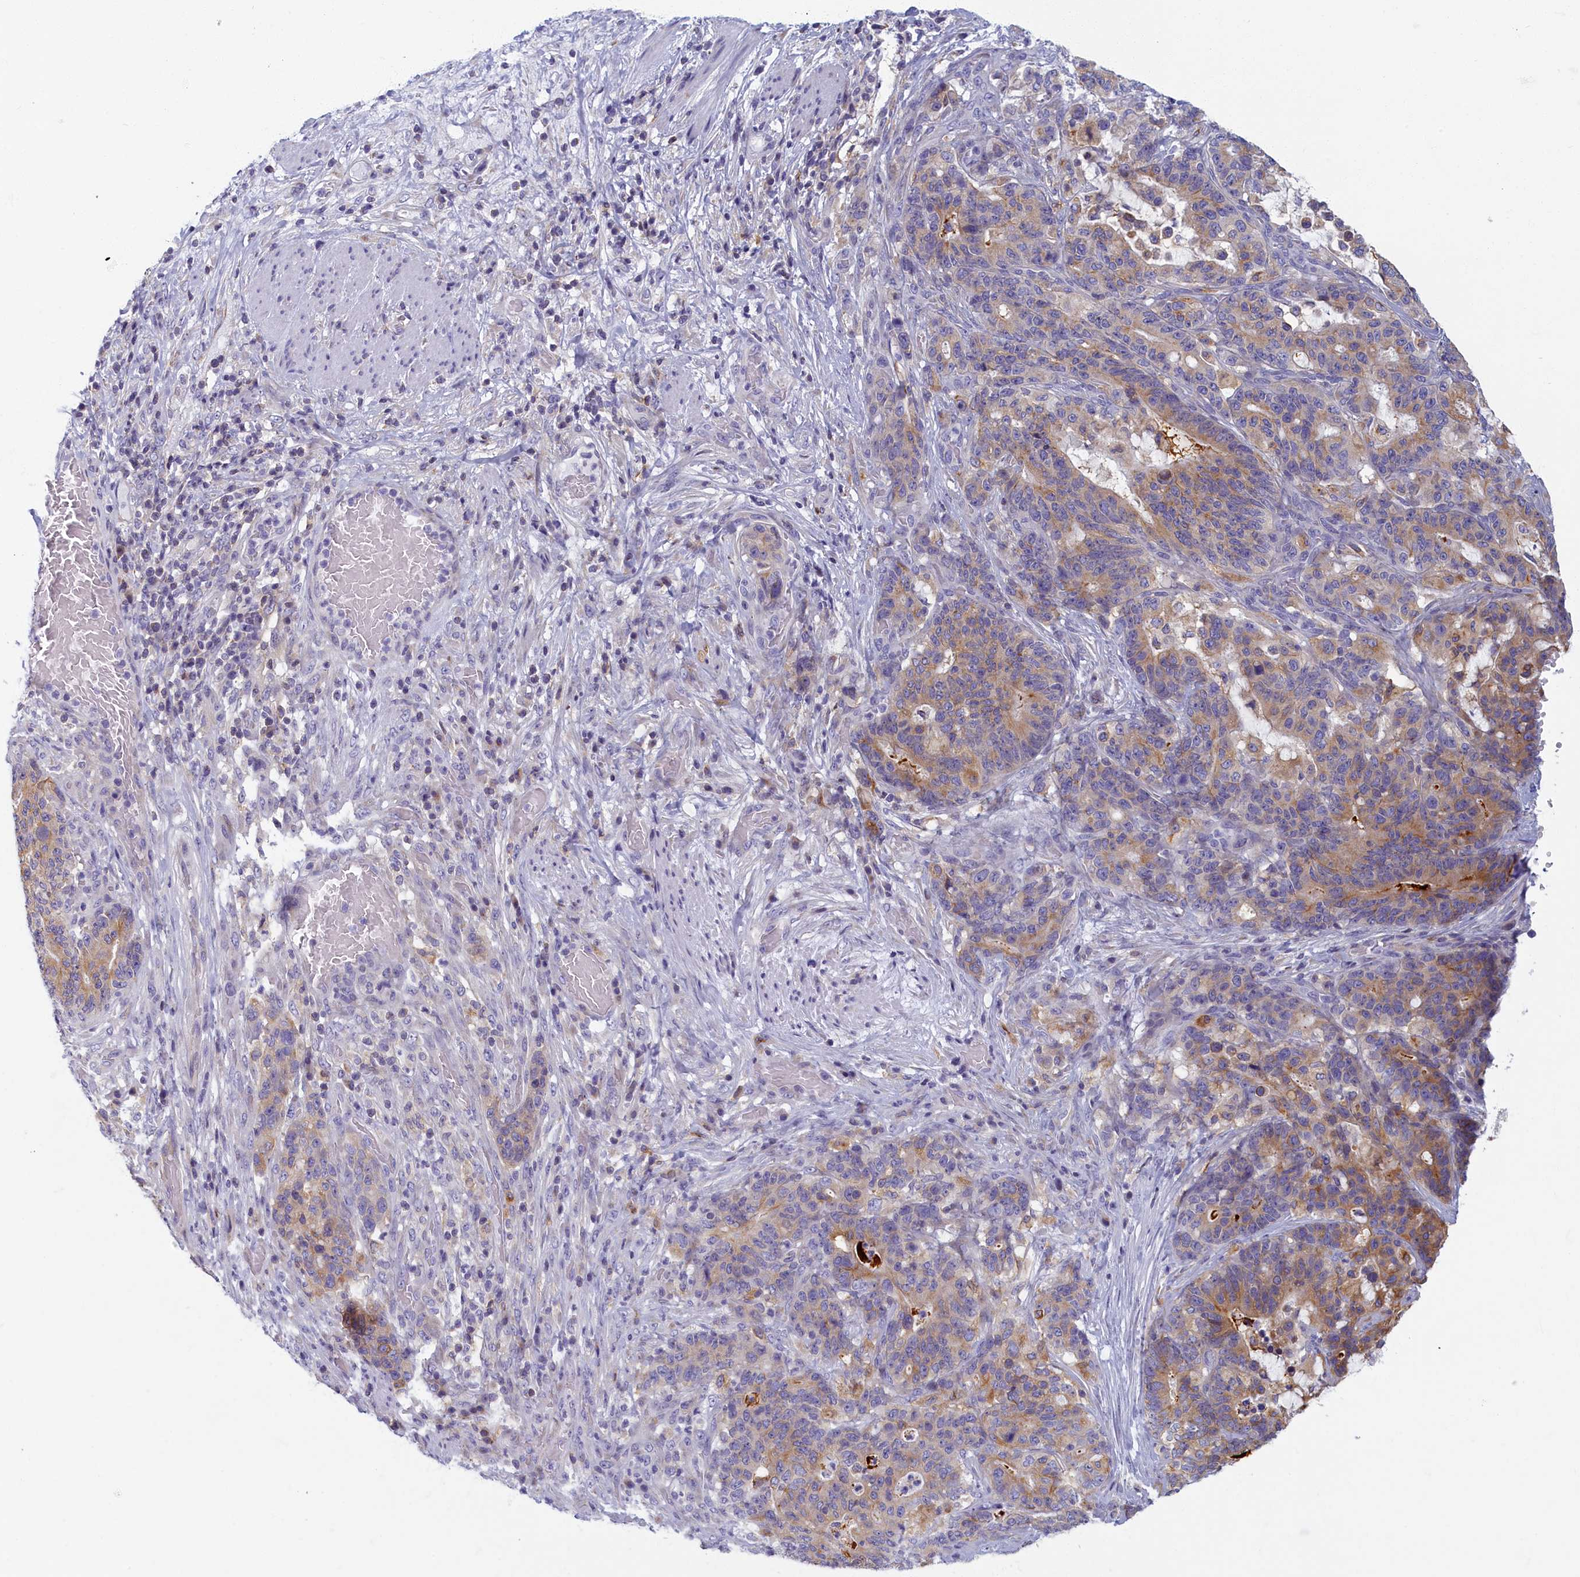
{"staining": {"intensity": "weak", "quantity": ">75%", "location": "cytoplasmic/membranous"}, "tissue": "stomach cancer", "cell_type": "Tumor cells", "image_type": "cancer", "snomed": [{"axis": "morphology", "description": "Normal tissue, NOS"}, {"axis": "morphology", "description": "Adenocarcinoma, NOS"}, {"axis": "topography", "description": "Stomach"}], "caption": "Protein analysis of stomach adenocarcinoma tissue shows weak cytoplasmic/membranous positivity in approximately >75% of tumor cells.", "gene": "NOL10", "patient": {"sex": "female", "age": 64}}